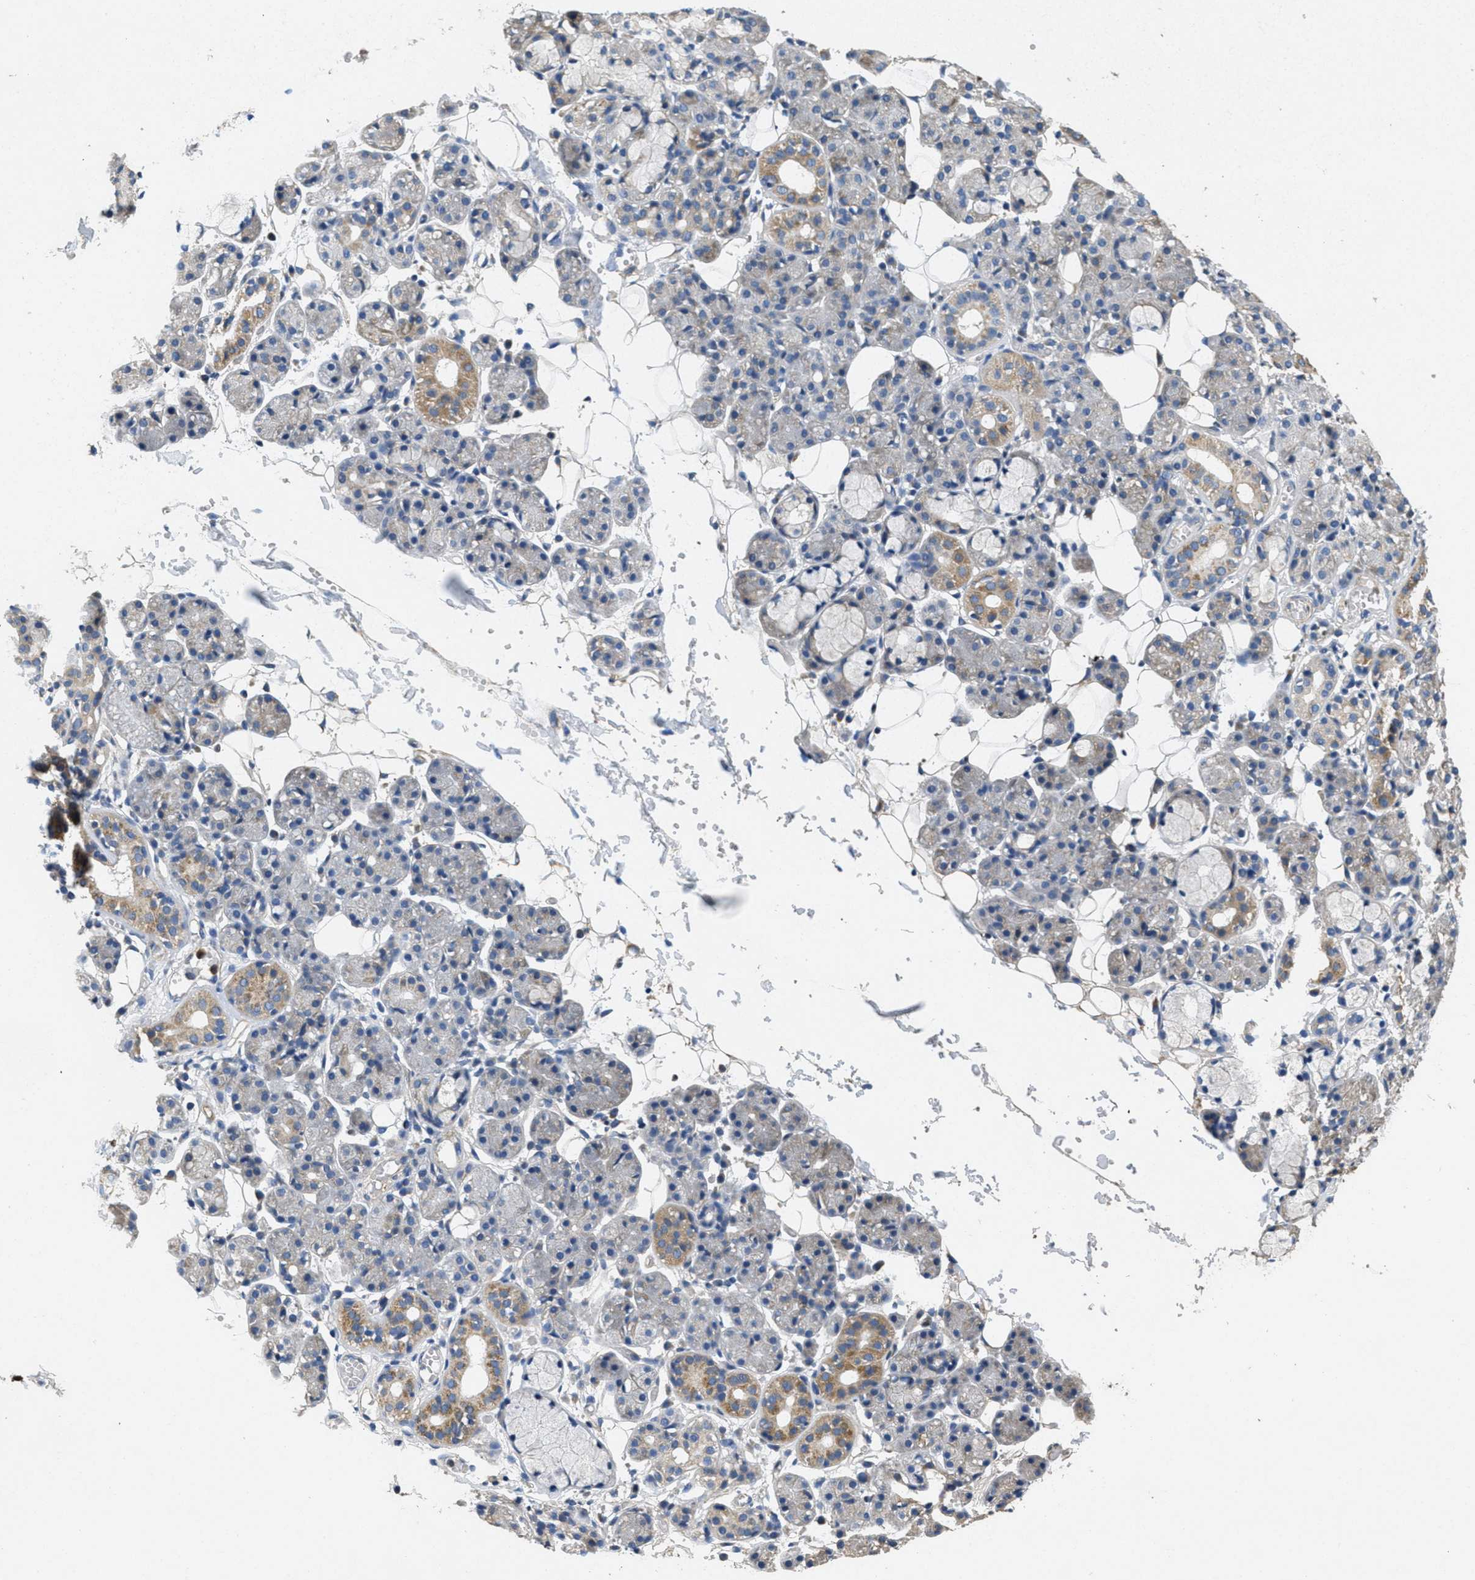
{"staining": {"intensity": "moderate", "quantity": "<25%", "location": "cytoplasmic/membranous"}, "tissue": "salivary gland", "cell_type": "Glandular cells", "image_type": "normal", "snomed": [{"axis": "morphology", "description": "Normal tissue, NOS"}, {"axis": "topography", "description": "Salivary gland"}], "caption": "Protein staining reveals moderate cytoplasmic/membranous staining in approximately <25% of glandular cells in benign salivary gland.", "gene": "TOMM70", "patient": {"sex": "male", "age": 63}}